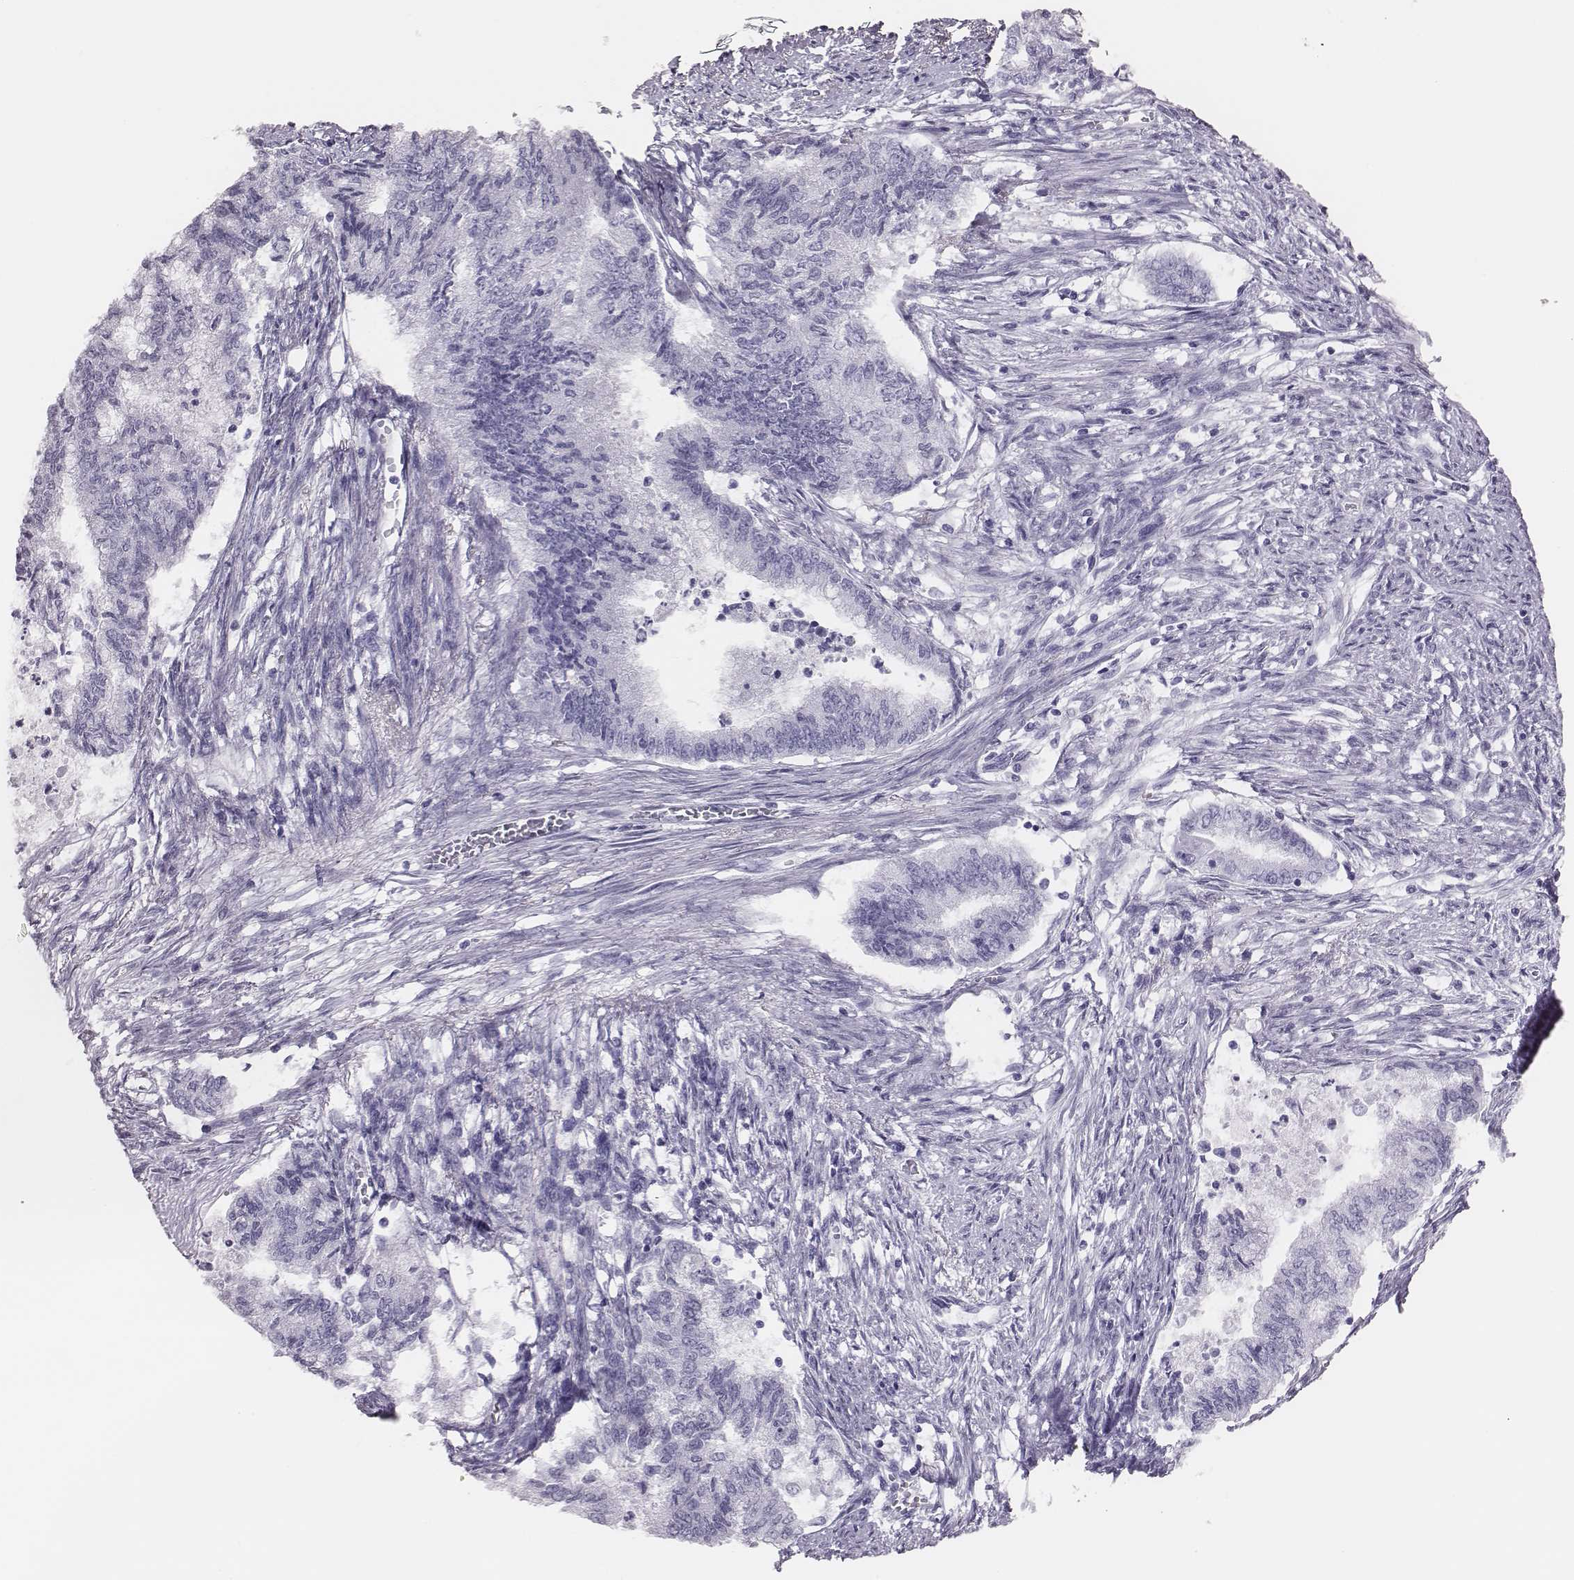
{"staining": {"intensity": "negative", "quantity": "none", "location": "none"}, "tissue": "endometrial cancer", "cell_type": "Tumor cells", "image_type": "cancer", "snomed": [{"axis": "morphology", "description": "Adenocarcinoma, NOS"}, {"axis": "topography", "description": "Endometrium"}], "caption": "Human adenocarcinoma (endometrial) stained for a protein using IHC displays no positivity in tumor cells.", "gene": "H1-6", "patient": {"sex": "female", "age": 65}}